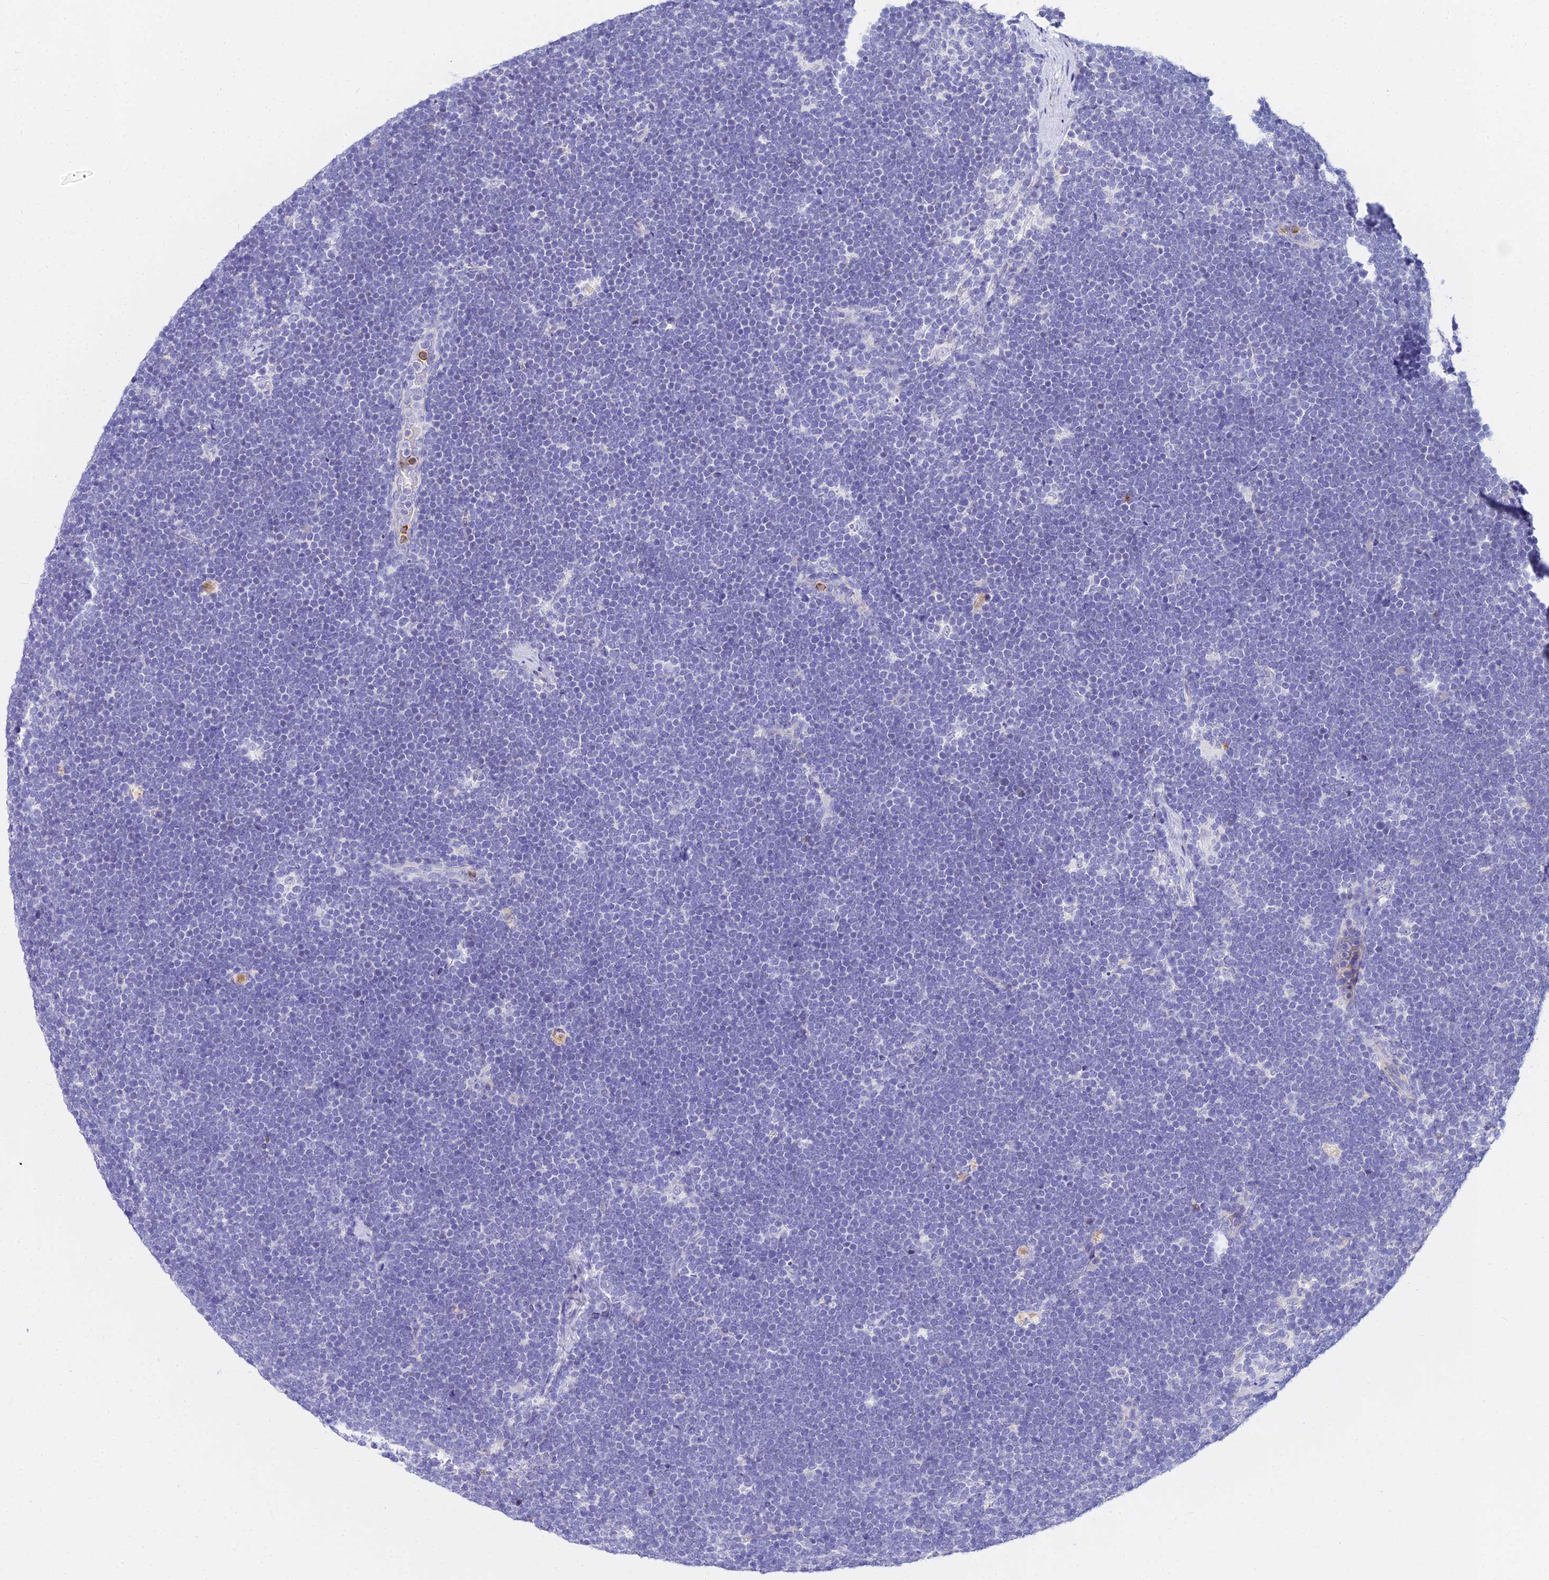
{"staining": {"intensity": "negative", "quantity": "none", "location": "none"}, "tissue": "lymphoma", "cell_type": "Tumor cells", "image_type": "cancer", "snomed": [{"axis": "morphology", "description": "Malignant lymphoma, non-Hodgkin's type, High grade"}, {"axis": "topography", "description": "Lymph node"}], "caption": "IHC photomicrograph of high-grade malignant lymphoma, non-Hodgkin's type stained for a protein (brown), which exhibits no staining in tumor cells.", "gene": "VWC2L", "patient": {"sex": "male", "age": 13}}